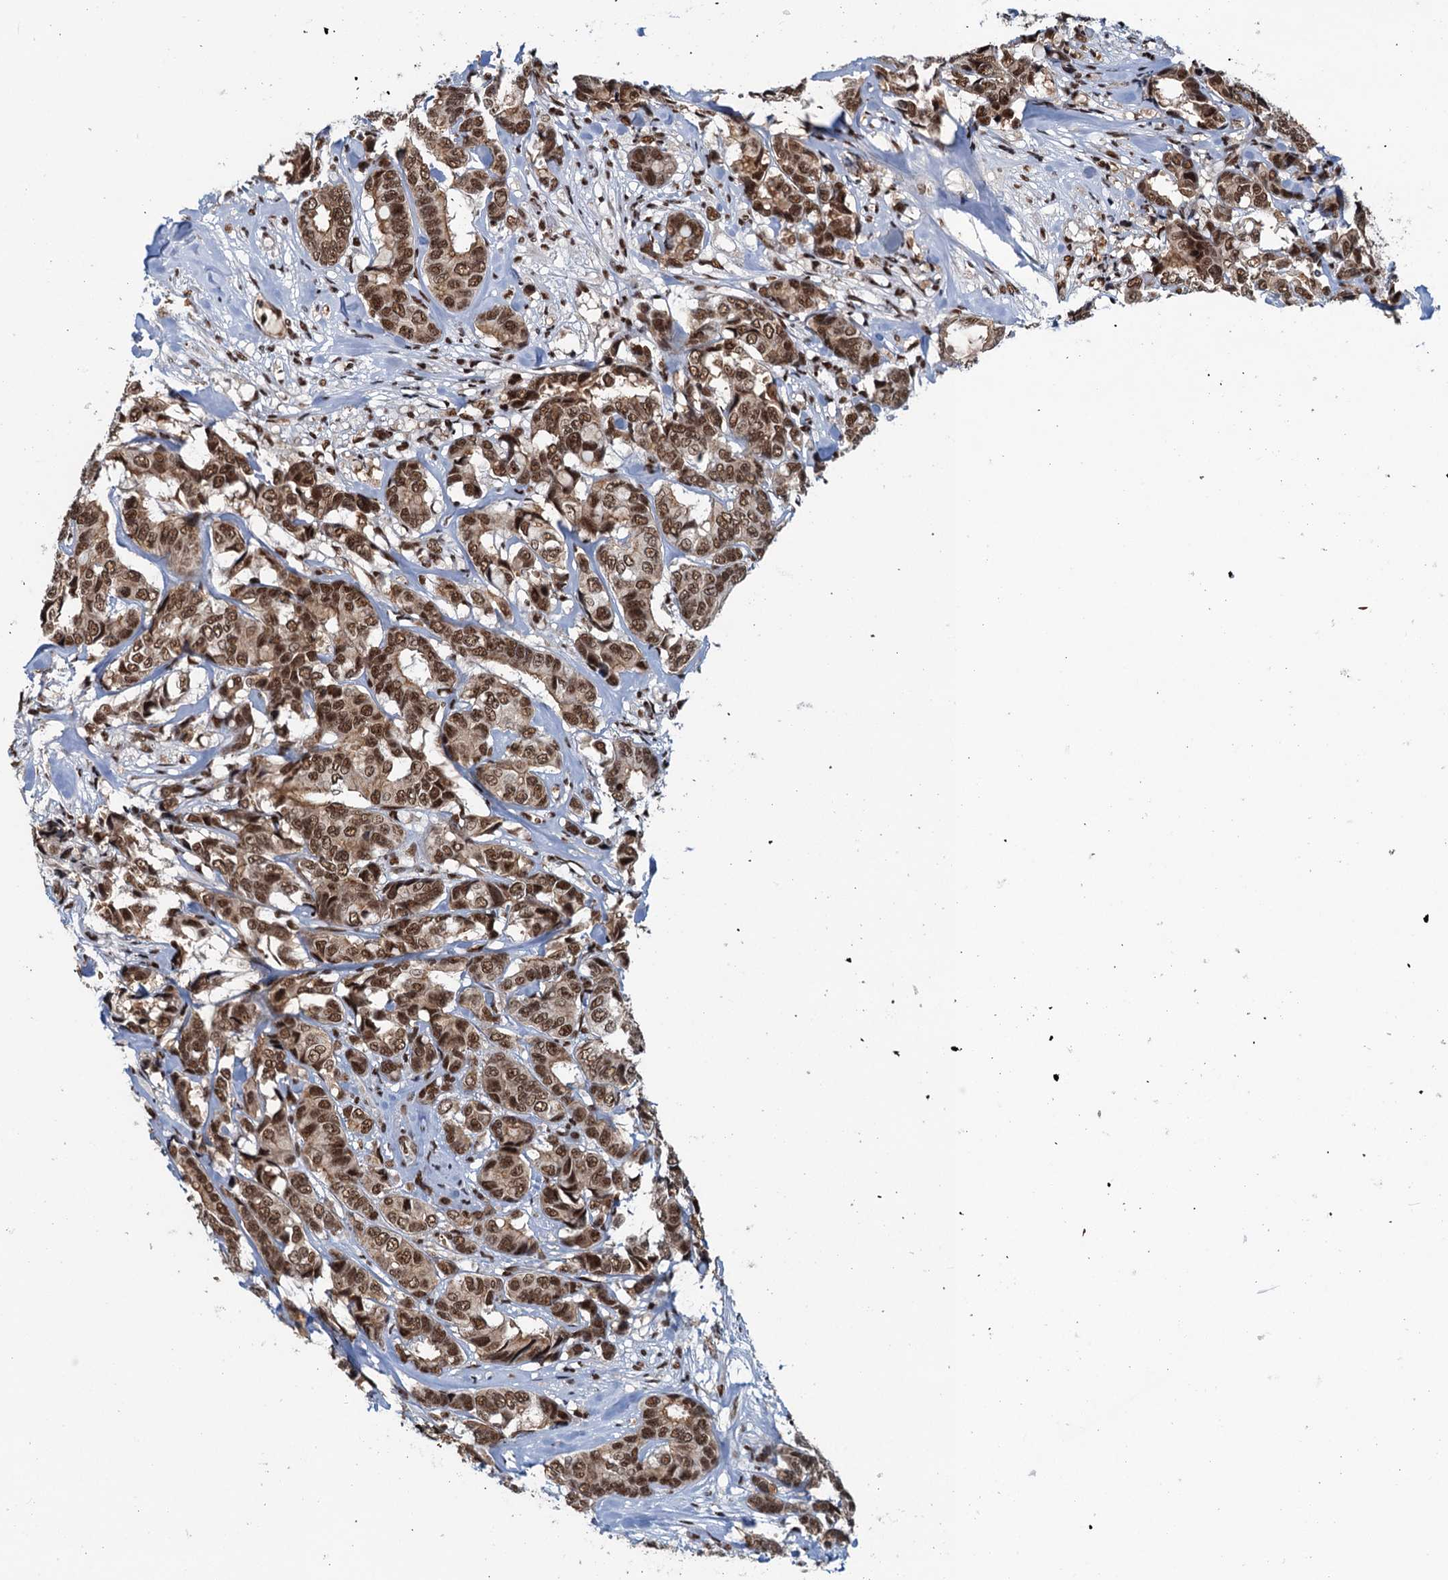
{"staining": {"intensity": "moderate", "quantity": ">75%", "location": "cytoplasmic/membranous,nuclear"}, "tissue": "breast cancer", "cell_type": "Tumor cells", "image_type": "cancer", "snomed": [{"axis": "morphology", "description": "Duct carcinoma"}, {"axis": "topography", "description": "Breast"}], "caption": "Protein analysis of breast cancer tissue displays moderate cytoplasmic/membranous and nuclear expression in about >75% of tumor cells.", "gene": "ZC3H18", "patient": {"sex": "female", "age": 87}}